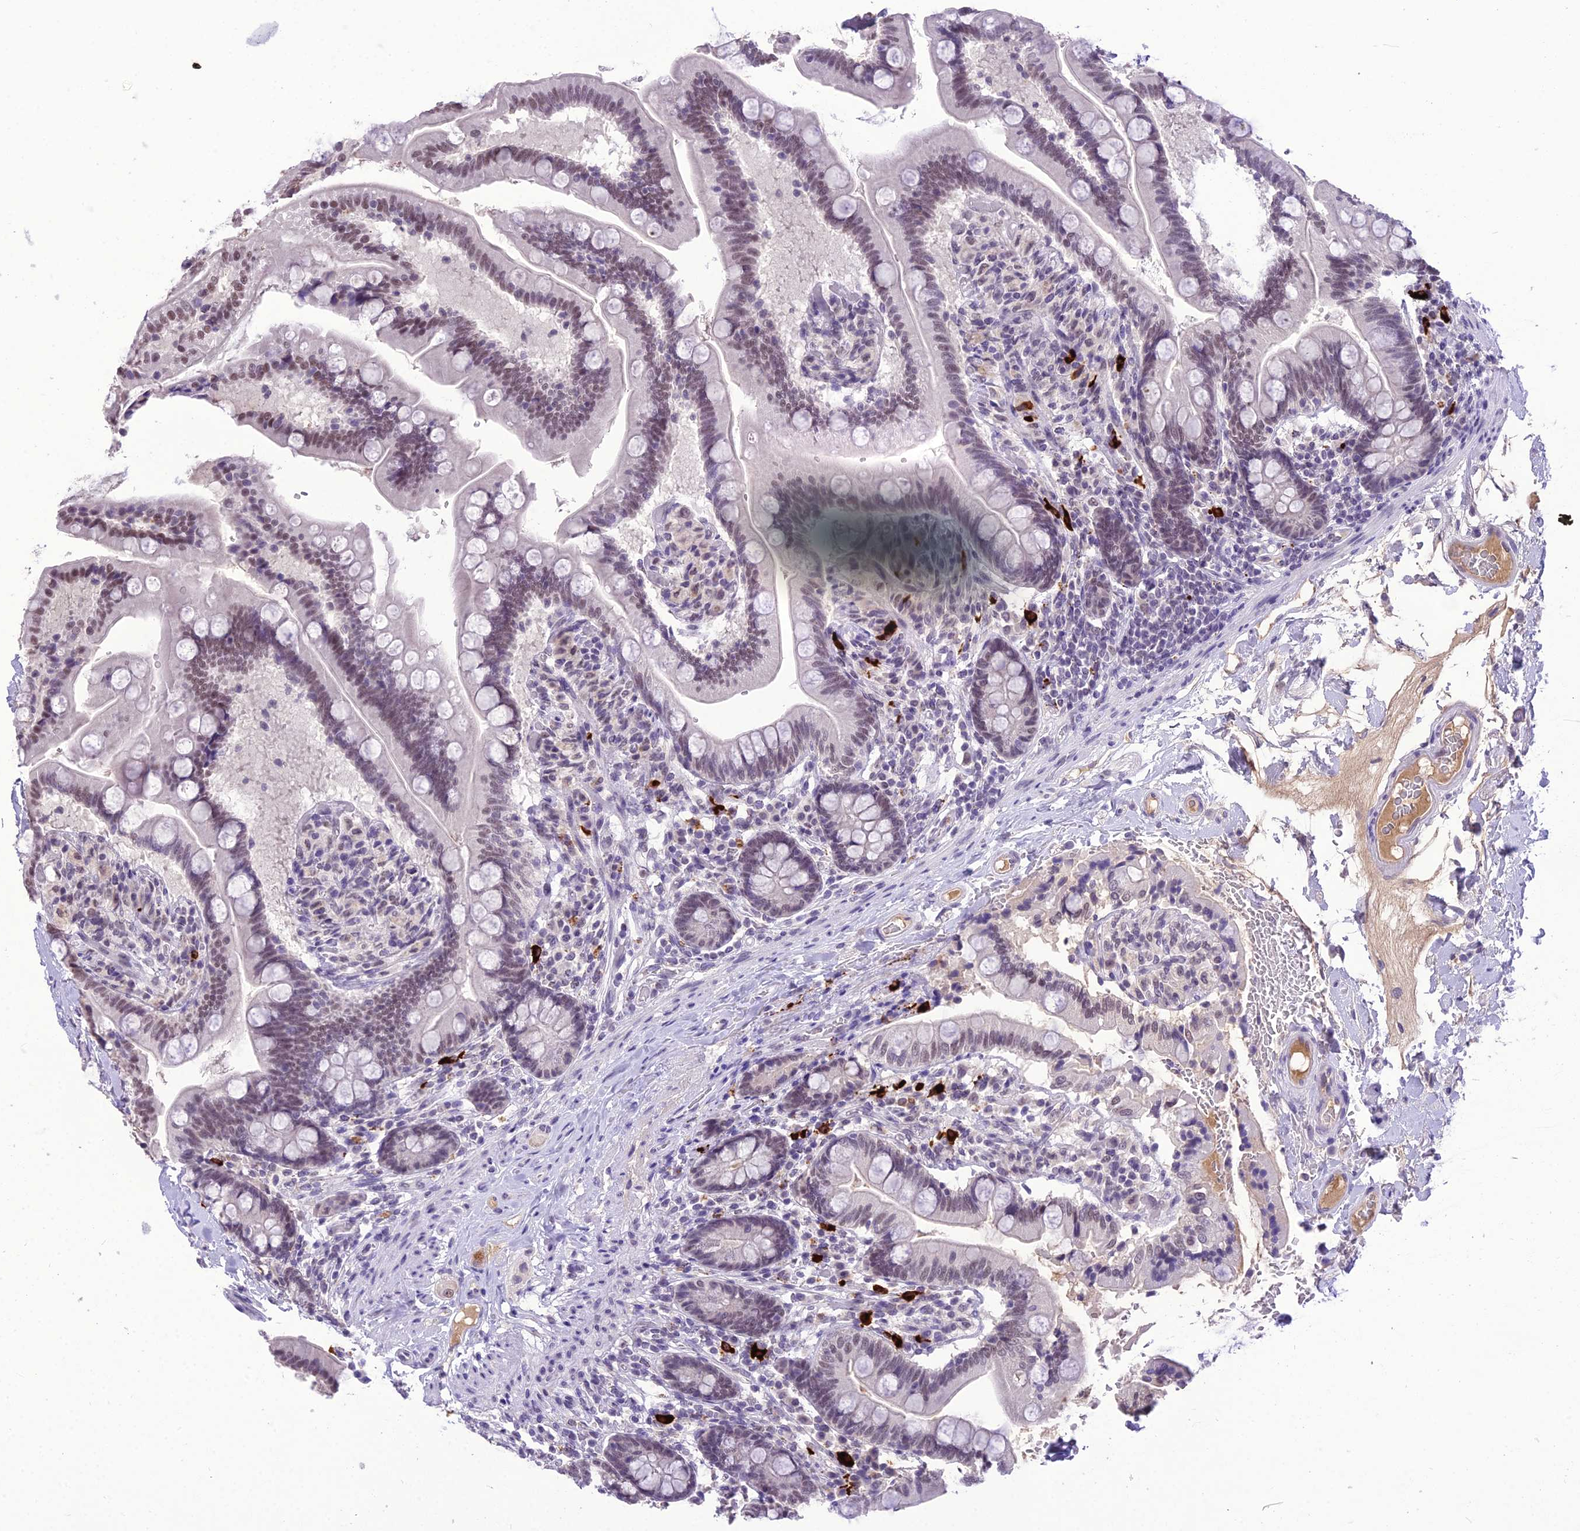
{"staining": {"intensity": "moderate", "quantity": ">75%", "location": "nuclear"}, "tissue": "small intestine", "cell_type": "Glandular cells", "image_type": "normal", "snomed": [{"axis": "morphology", "description": "Normal tissue, NOS"}, {"axis": "topography", "description": "Small intestine"}], "caption": "DAB (3,3'-diaminobenzidine) immunohistochemical staining of unremarkable small intestine reveals moderate nuclear protein staining in about >75% of glandular cells.", "gene": "SH3RF3", "patient": {"sex": "female", "age": 64}}